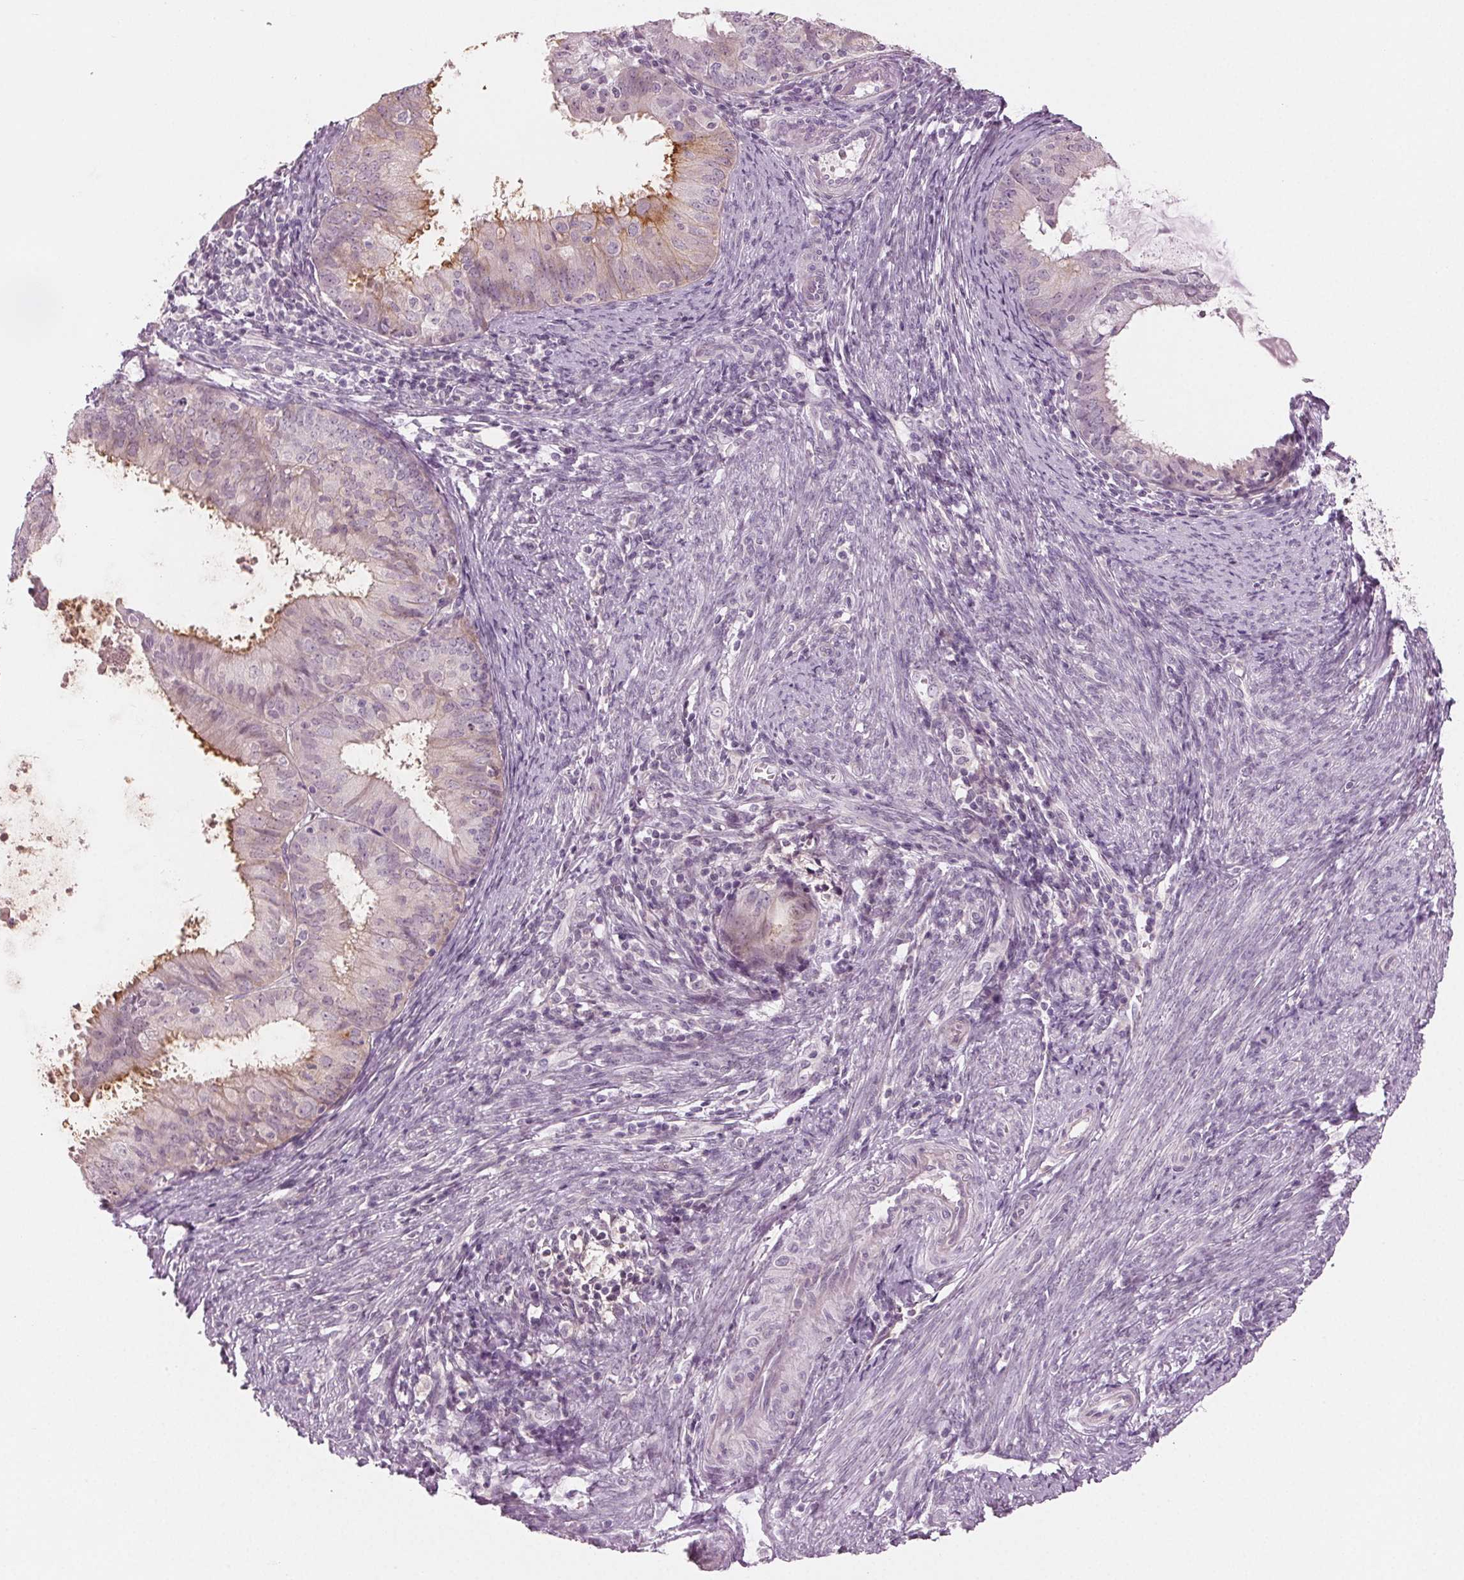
{"staining": {"intensity": "weak", "quantity": "<25%", "location": "cytoplasmic/membranous"}, "tissue": "endometrial cancer", "cell_type": "Tumor cells", "image_type": "cancer", "snomed": [{"axis": "morphology", "description": "Adenocarcinoma, NOS"}, {"axis": "topography", "description": "Endometrium"}], "caption": "This is a micrograph of immunohistochemistry staining of adenocarcinoma (endometrial), which shows no positivity in tumor cells.", "gene": "PRAP1", "patient": {"sex": "female", "age": 57}}